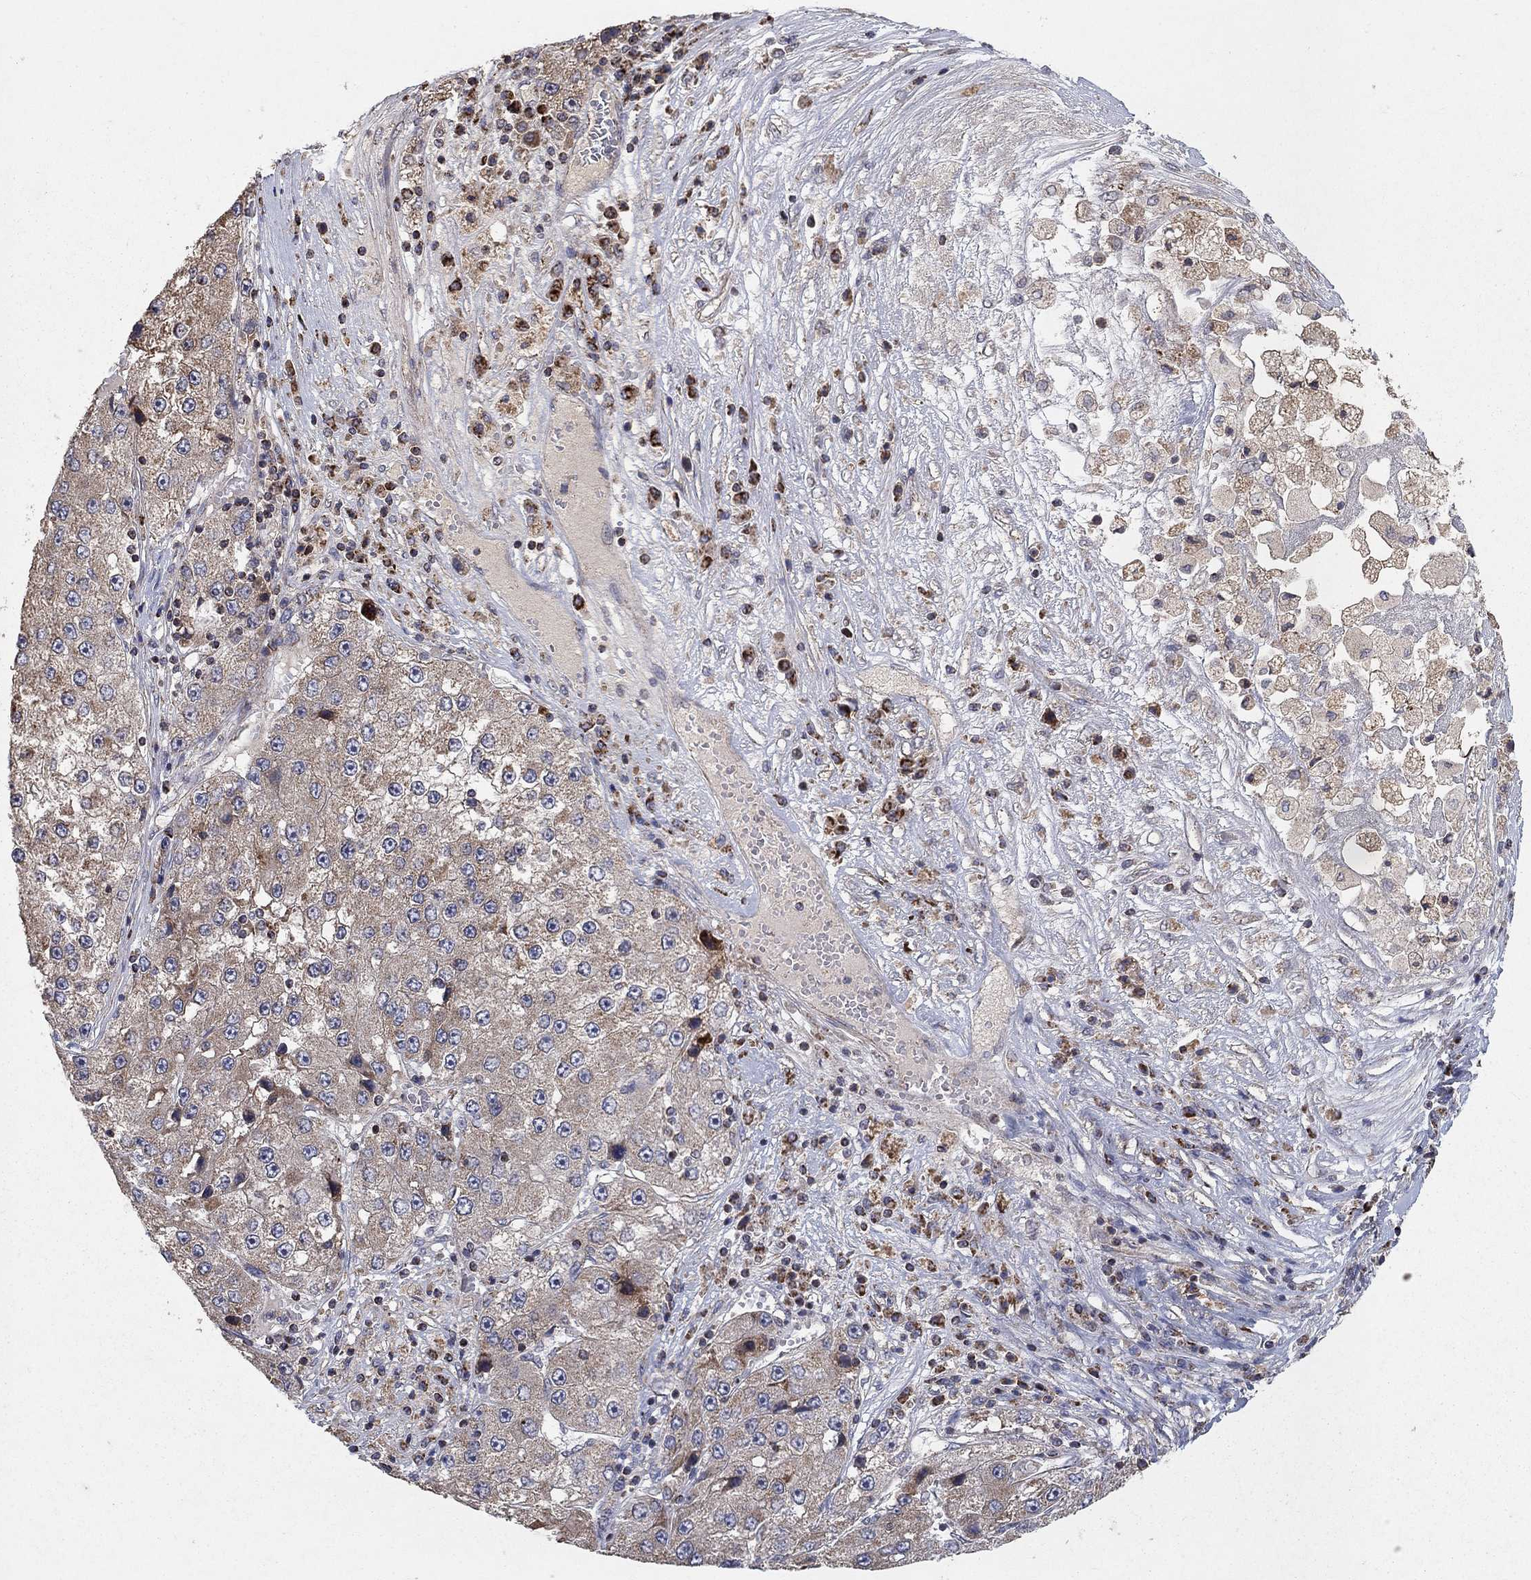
{"staining": {"intensity": "weak", "quantity": ">75%", "location": "cytoplasmic/membranous"}, "tissue": "liver cancer", "cell_type": "Tumor cells", "image_type": "cancer", "snomed": [{"axis": "morphology", "description": "Carcinoma, Hepatocellular, NOS"}, {"axis": "topography", "description": "Liver"}], "caption": "Human liver cancer stained with a brown dye exhibits weak cytoplasmic/membranous positive positivity in approximately >75% of tumor cells.", "gene": "GPSM1", "patient": {"sex": "female", "age": 73}}